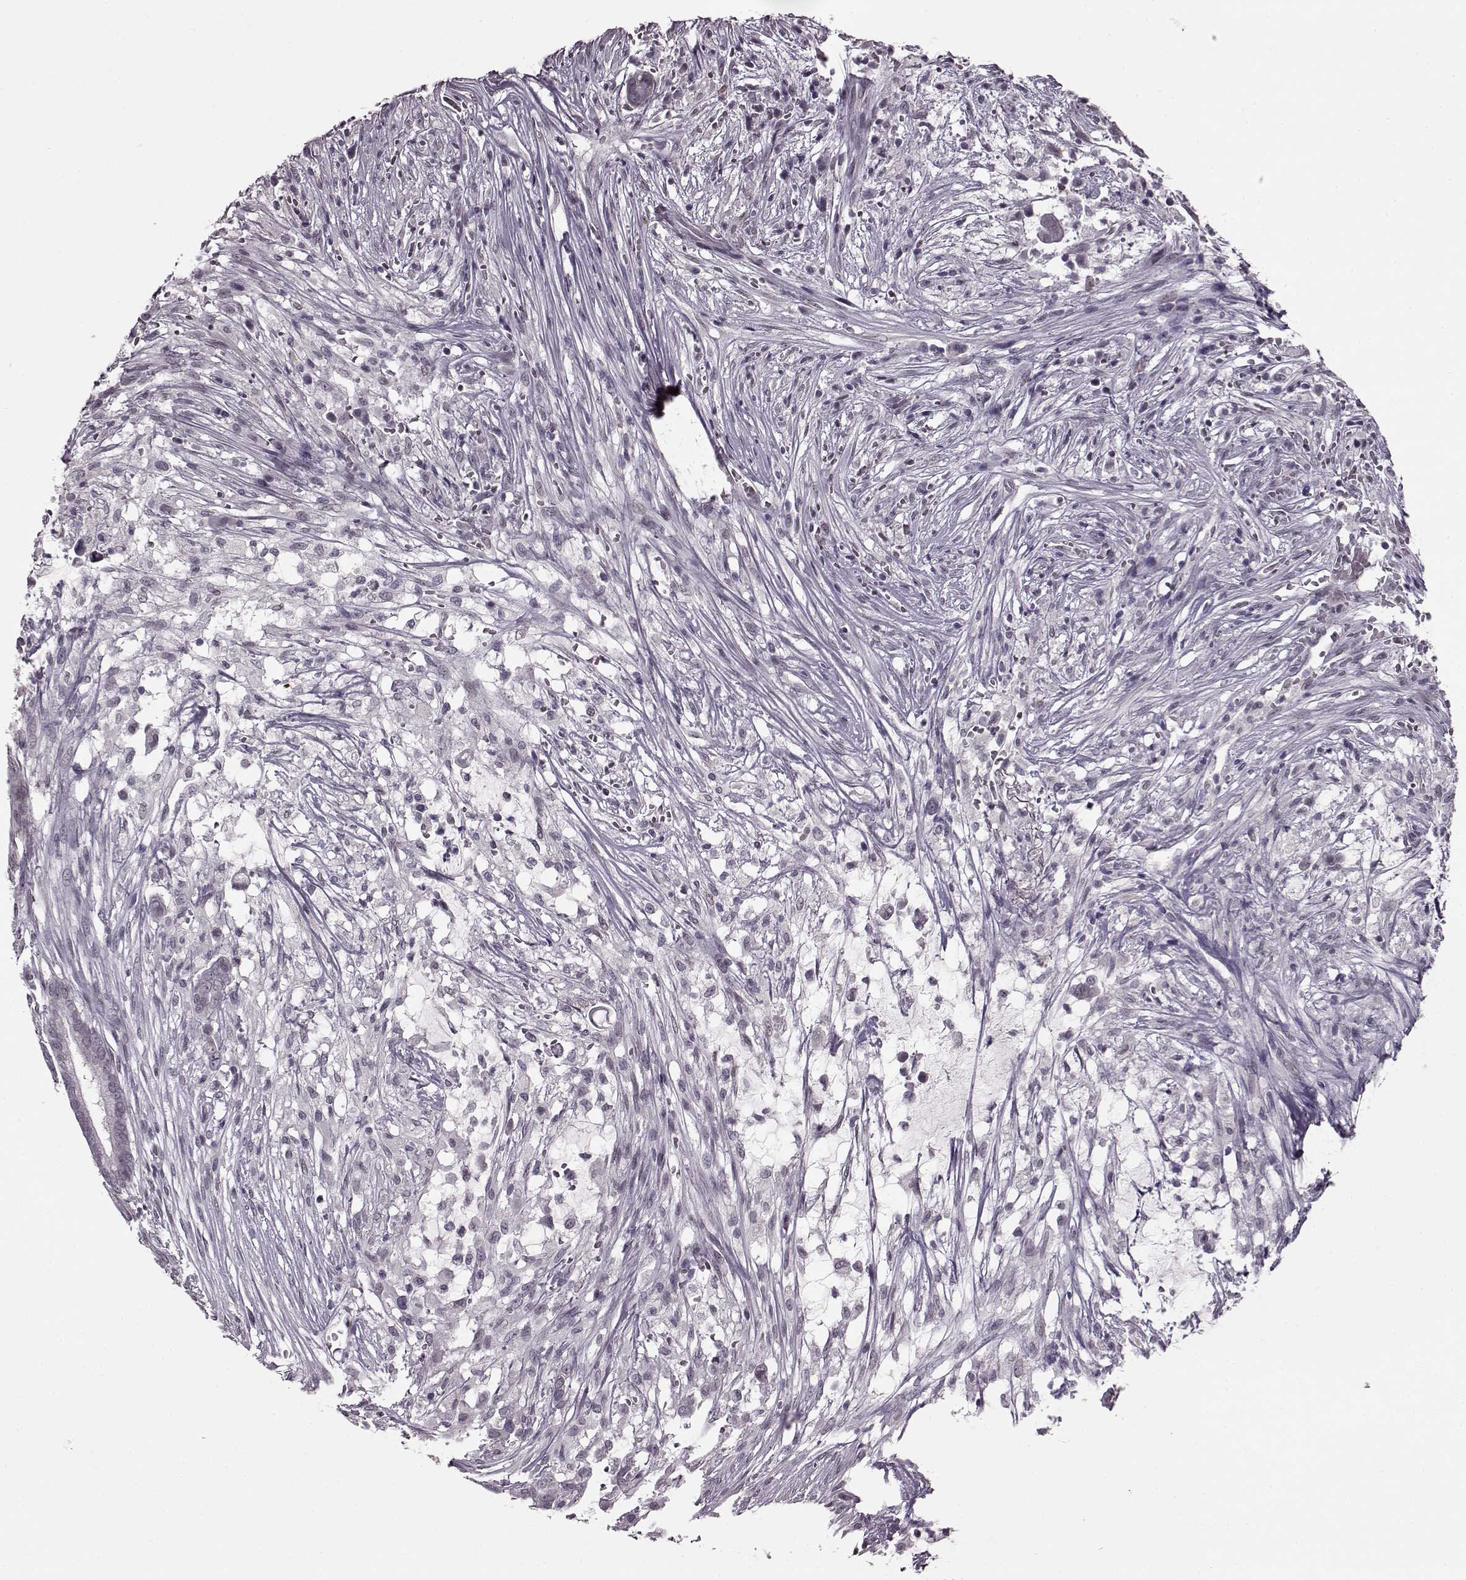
{"staining": {"intensity": "negative", "quantity": "none", "location": "none"}, "tissue": "pancreatic cancer", "cell_type": "Tumor cells", "image_type": "cancer", "snomed": [{"axis": "morphology", "description": "Adenocarcinoma, NOS"}, {"axis": "topography", "description": "Pancreas"}], "caption": "A high-resolution image shows IHC staining of pancreatic adenocarcinoma, which reveals no significant staining in tumor cells.", "gene": "STX1B", "patient": {"sex": "male", "age": 61}}